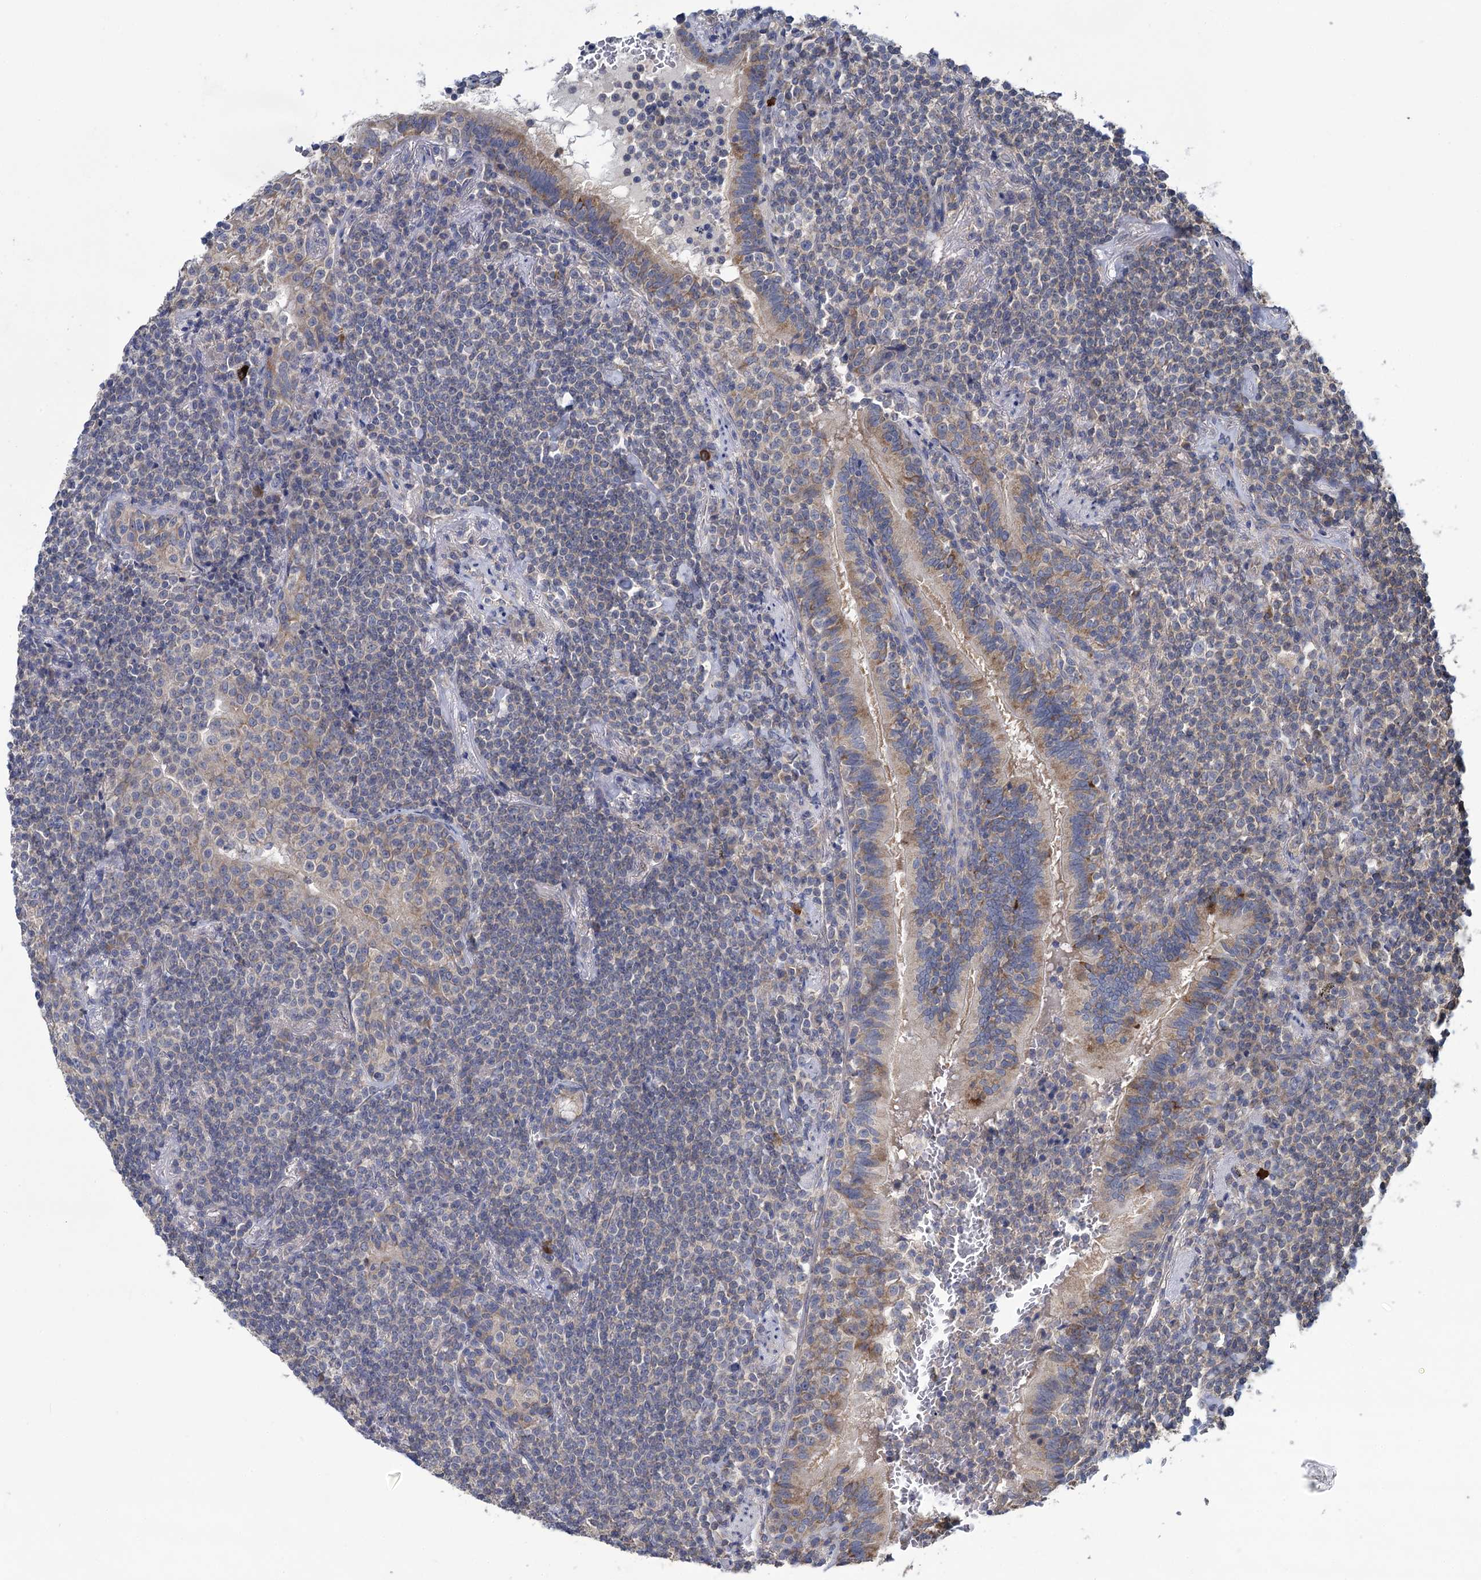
{"staining": {"intensity": "negative", "quantity": "none", "location": "none"}, "tissue": "lymphoma", "cell_type": "Tumor cells", "image_type": "cancer", "snomed": [{"axis": "morphology", "description": "Malignant lymphoma, non-Hodgkin's type, Low grade"}, {"axis": "topography", "description": "Lung"}], "caption": "Immunohistochemistry histopathology image of human lymphoma stained for a protein (brown), which reveals no staining in tumor cells.", "gene": "GSTM2", "patient": {"sex": "female", "age": 71}}